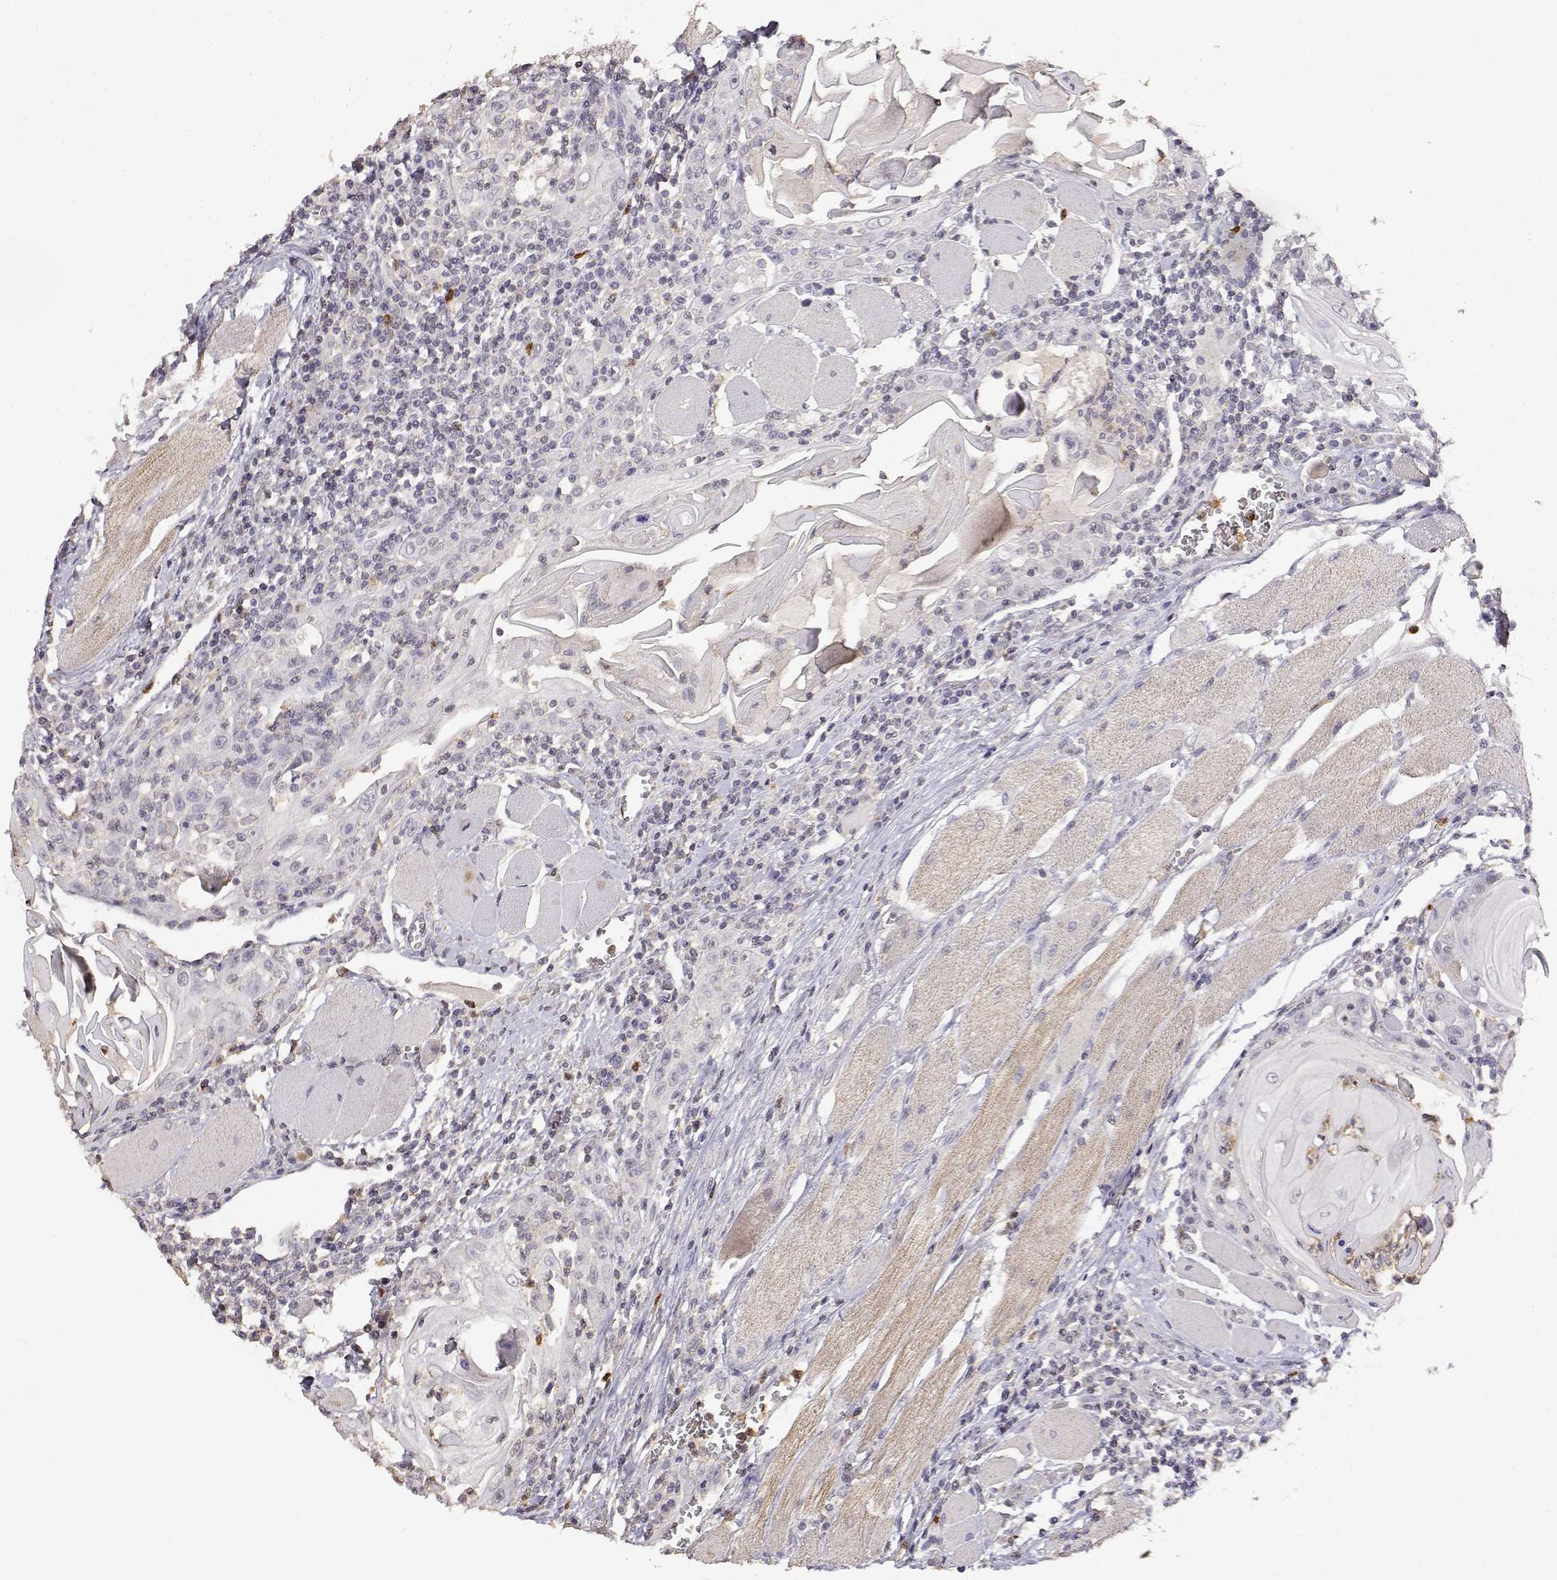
{"staining": {"intensity": "negative", "quantity": "none", "location": "none"}, "tissue": "head and neck cancer", "cell_type": "Tumor cells", "image_type": "cancer", "snomed": [{"axis": "morphology", "description": "Normal tissue, NOS"}, {"axis": "morphology", "description": "Squamous cell carcinoma, NOS"}, {"axis": "topography", "description": "Oral tissue"}, {"axis": "topography", "description": "Head-Neck"}], "caption": "An IHC image of head and neck cancer (squamous cell carcinoma) is shown. There is no staining in tumor cells of head and neck cancer (squamous cell carcinoma).", "gene": "TNFRSF10C", "patient": {"sex": "male", "age": 52}}